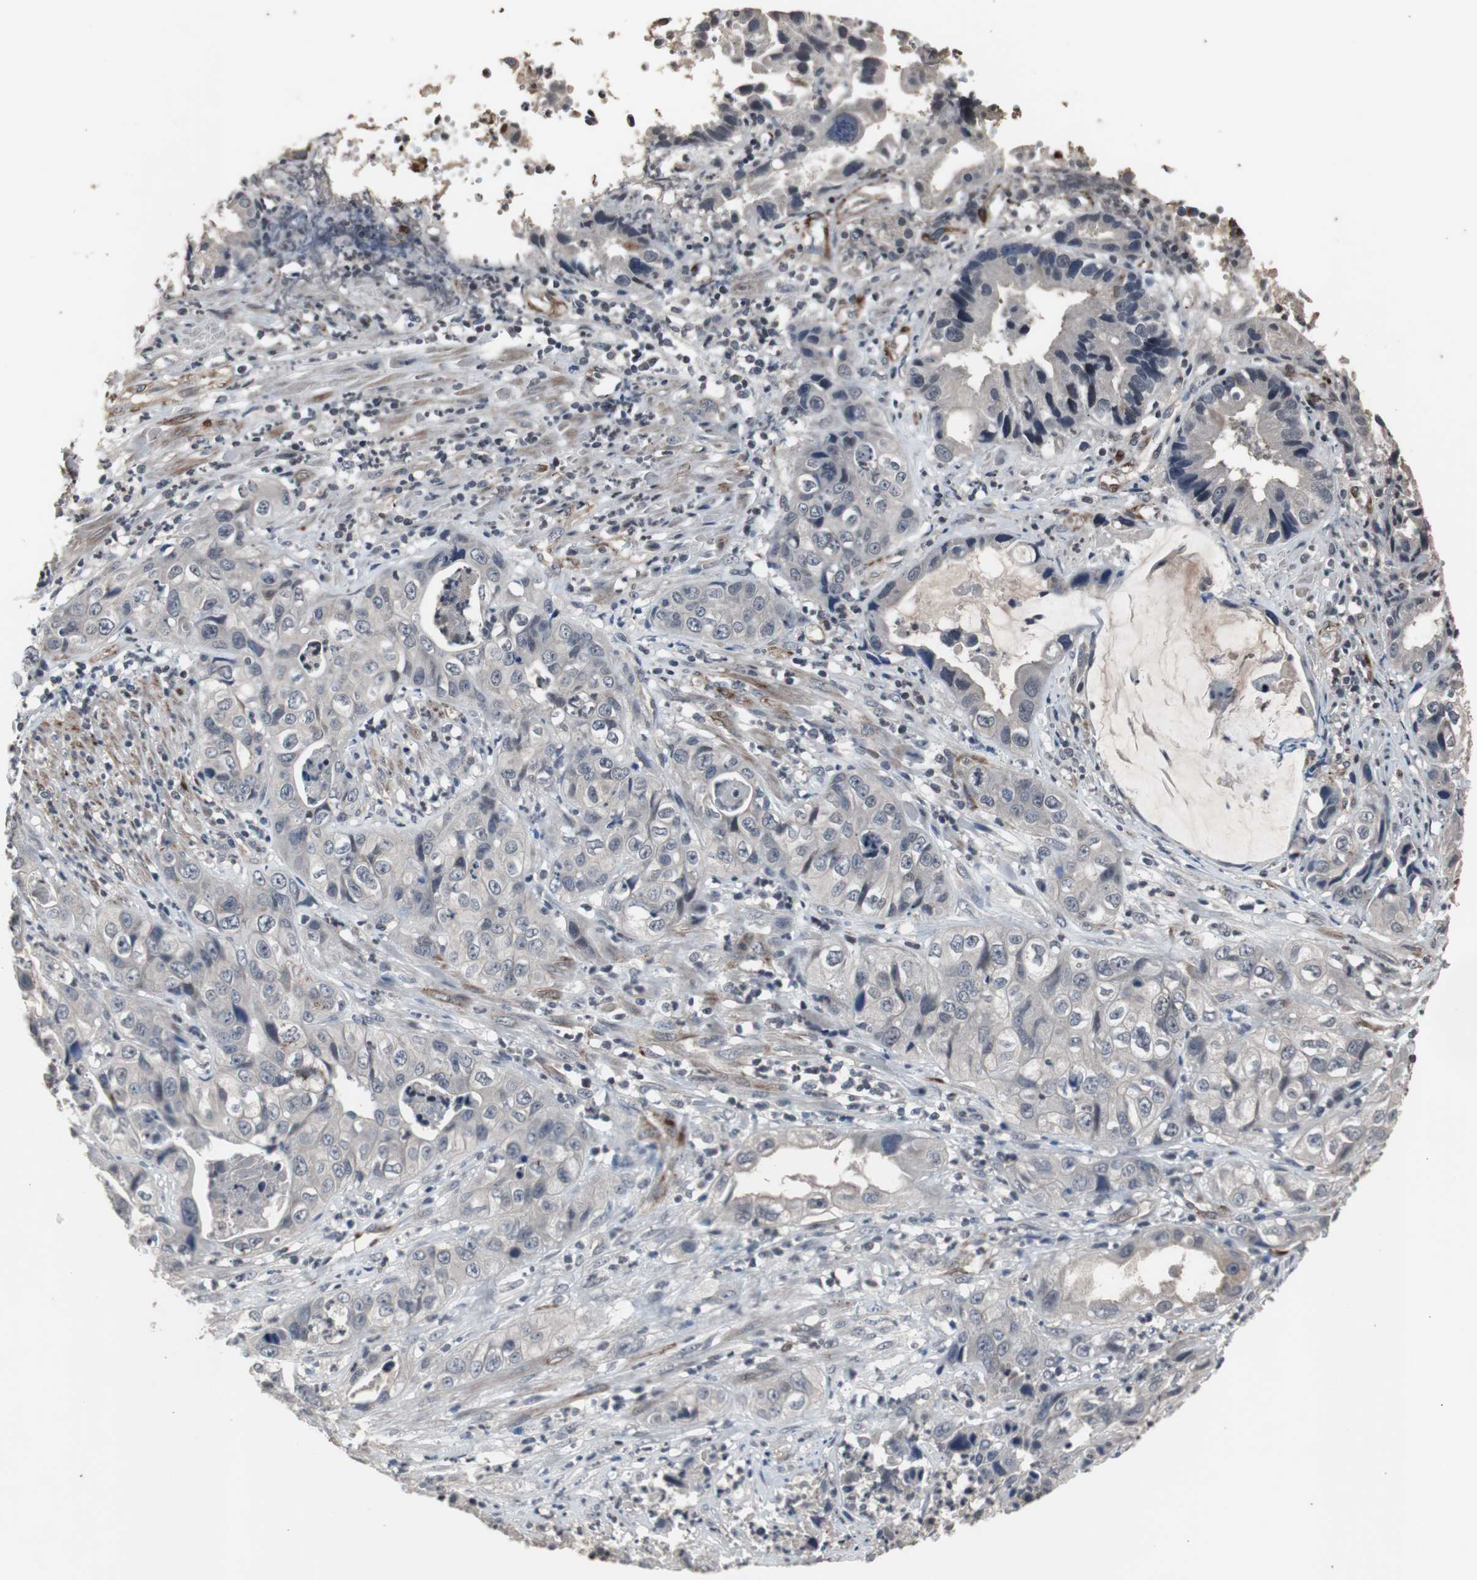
{"staining": {"intensity": "weak", "quantity": "25%-75%", "location": "cytoplasmic/membranous"}, "tissue": "liver cancer", "cell_type": "Tumor cells", "image_type": "cancer", "snomed": [{"axis": "morphology", "description": "Cholangiocarcinoma"}, {"axis": "topography", "description": "Liver"}], "caption": "Weak cytoplasmic/membranous expression is seen in about 25%-75% of tumor cells in cholangiocarcinoma (liver).", "gene": "CRADD", "patient": {"sex": "female", "age": 61}}